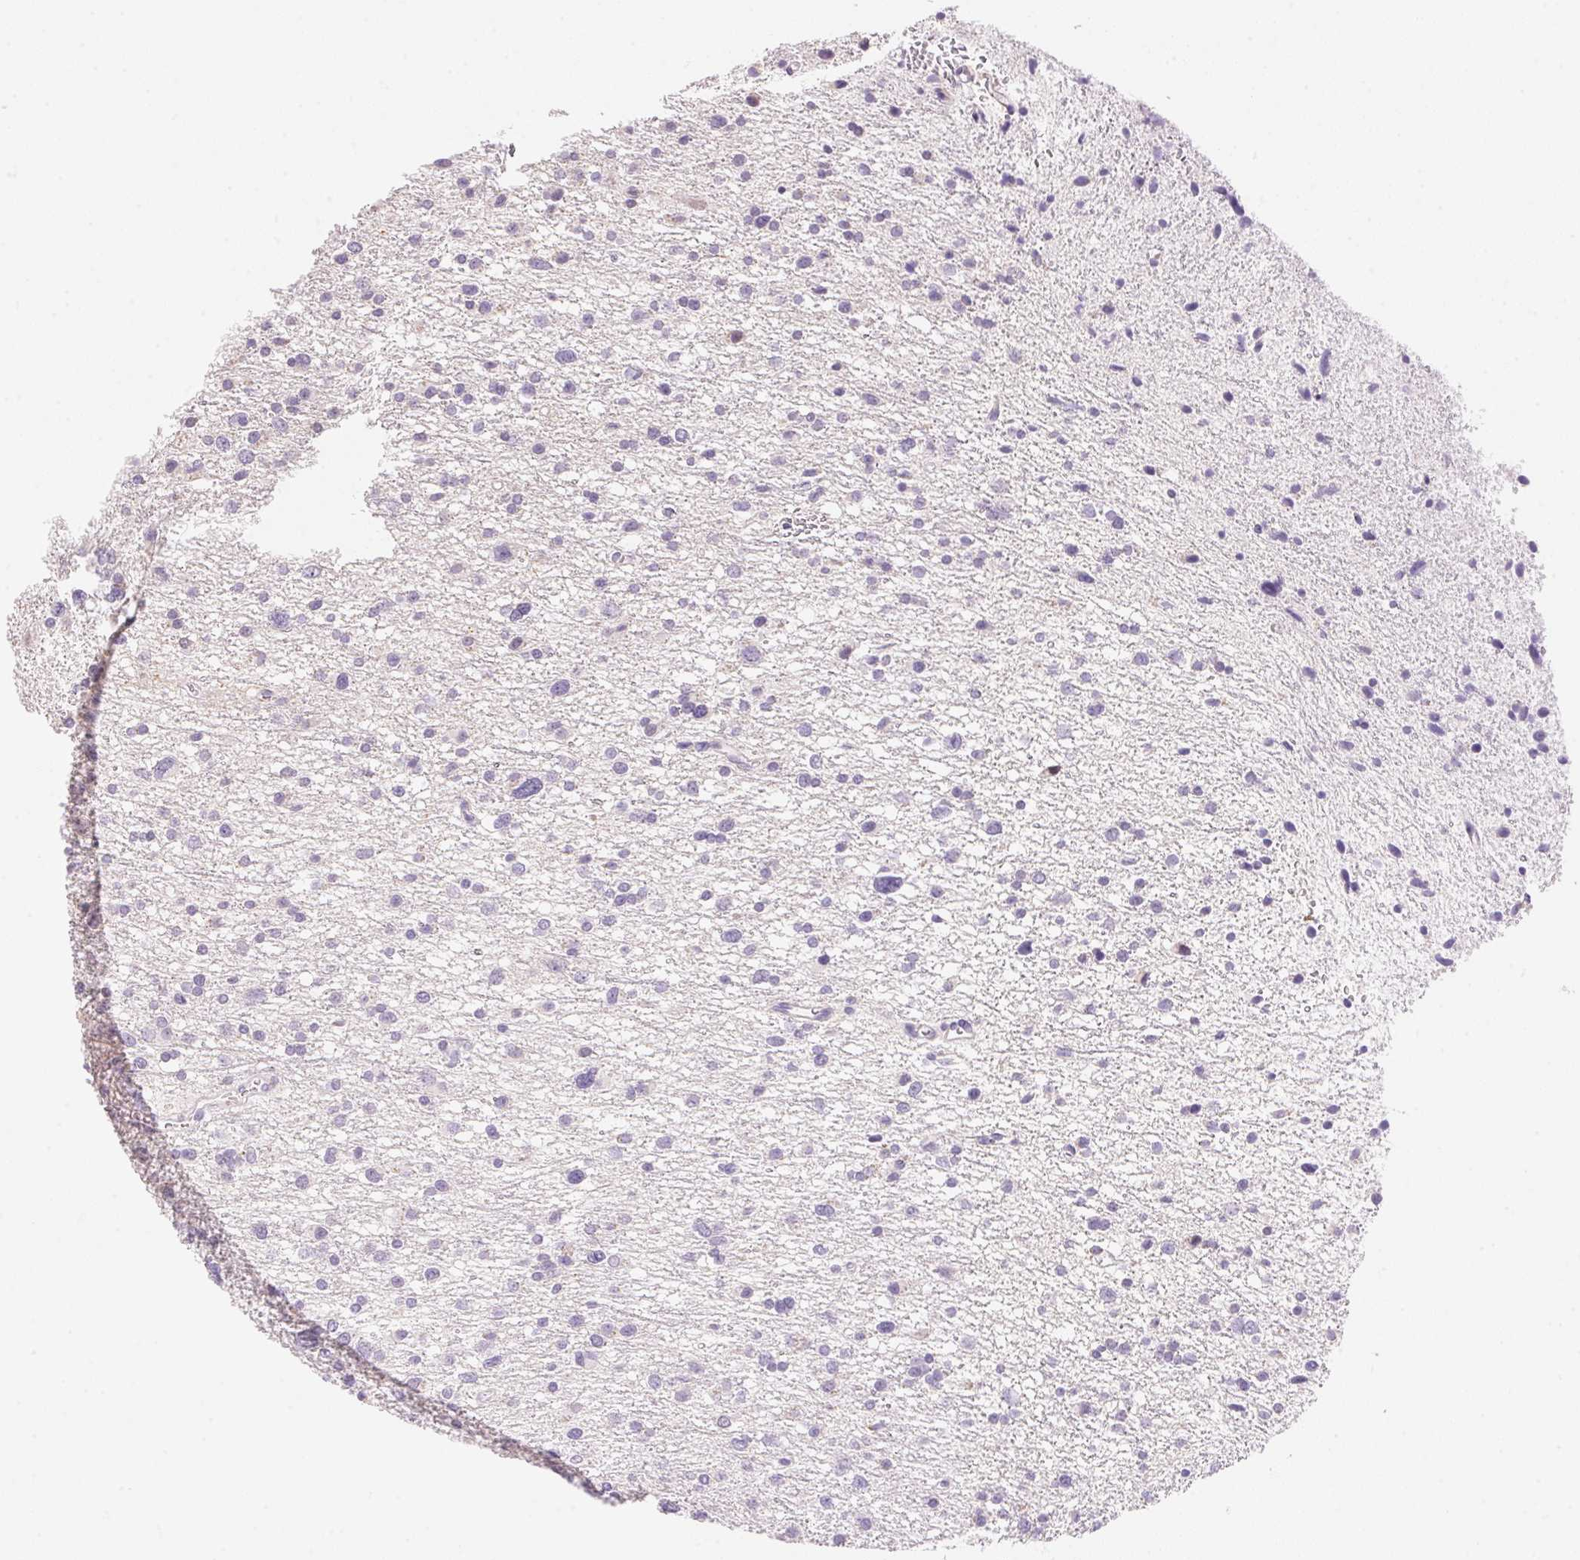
{"staining": {"intensity": "negative", "quantity": "none", "location": "none"}, "tissue": "glioma", "cell_type": "Tumor cells", "image_type": "cancer", "snomed": [{"axis": "morphology", "description": "Glioma, malignant, Low grade"}, {"axis": "topography", "description": "Brain"}], "caption": "IHC of malignant glioma (low-grade) reveals no positivity in tumor cells. (DAB immunohistochemistry with hematoxylin counter stain).", "gene": "TEKT1", "patient": {"sex": "female", "age": 55}}